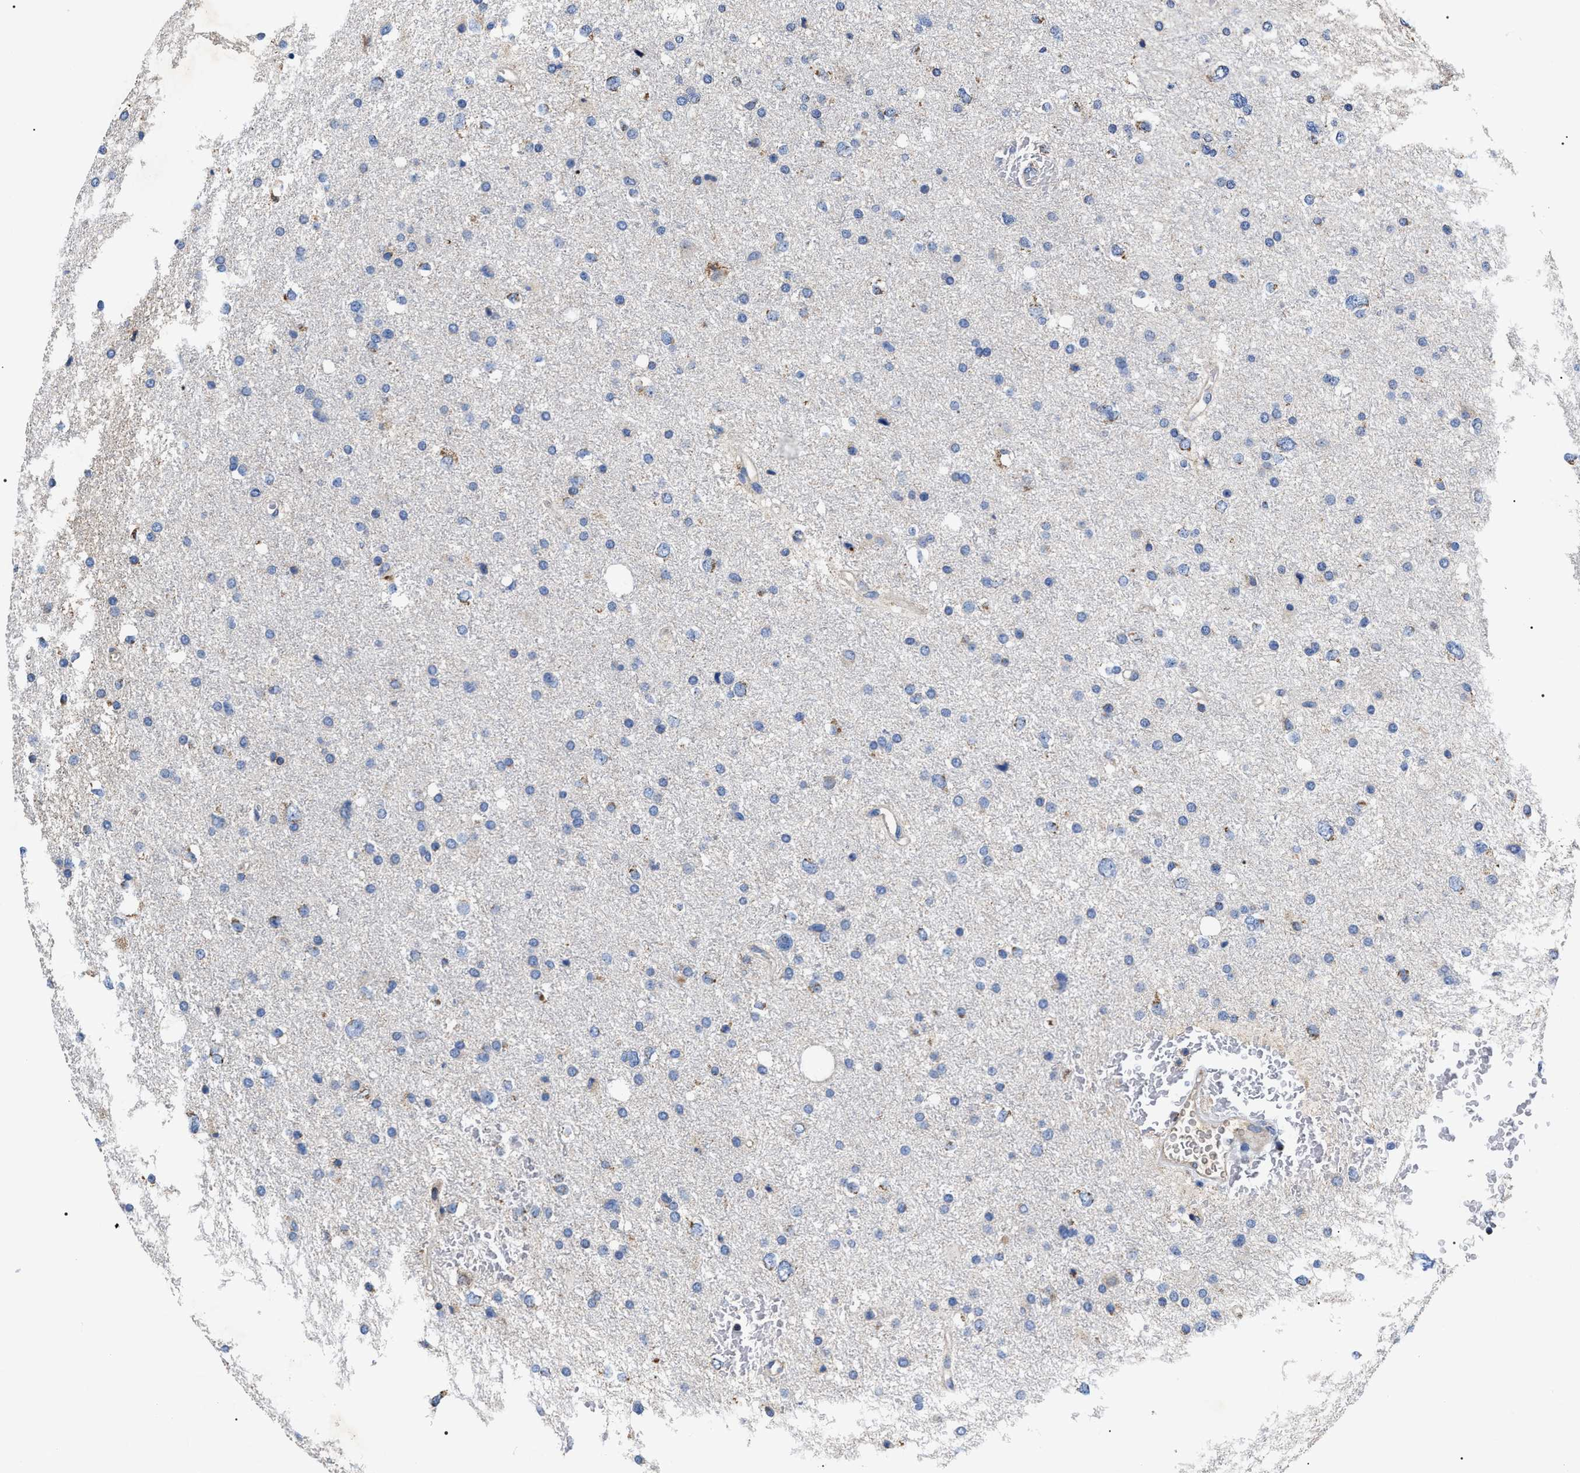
{"staining": {"intensity": "negative", "quantity": "none", "location": "none"}, "tissue": "glioma", "cell_type": "Tumor cells", "image_type": "cancer", "snomed": [{"axis": "morphology", "description": "Glioma, malignant, Low grade"}, {"axis": "topography", "description": "Brain"}], "caption": "Immunohistochemistry micrograph of glioma stained for a protein (brown), which demonstrates no expression in tumor cells.", "gene": "MACC1", "patient": {"sex": "female", "age": 37}}